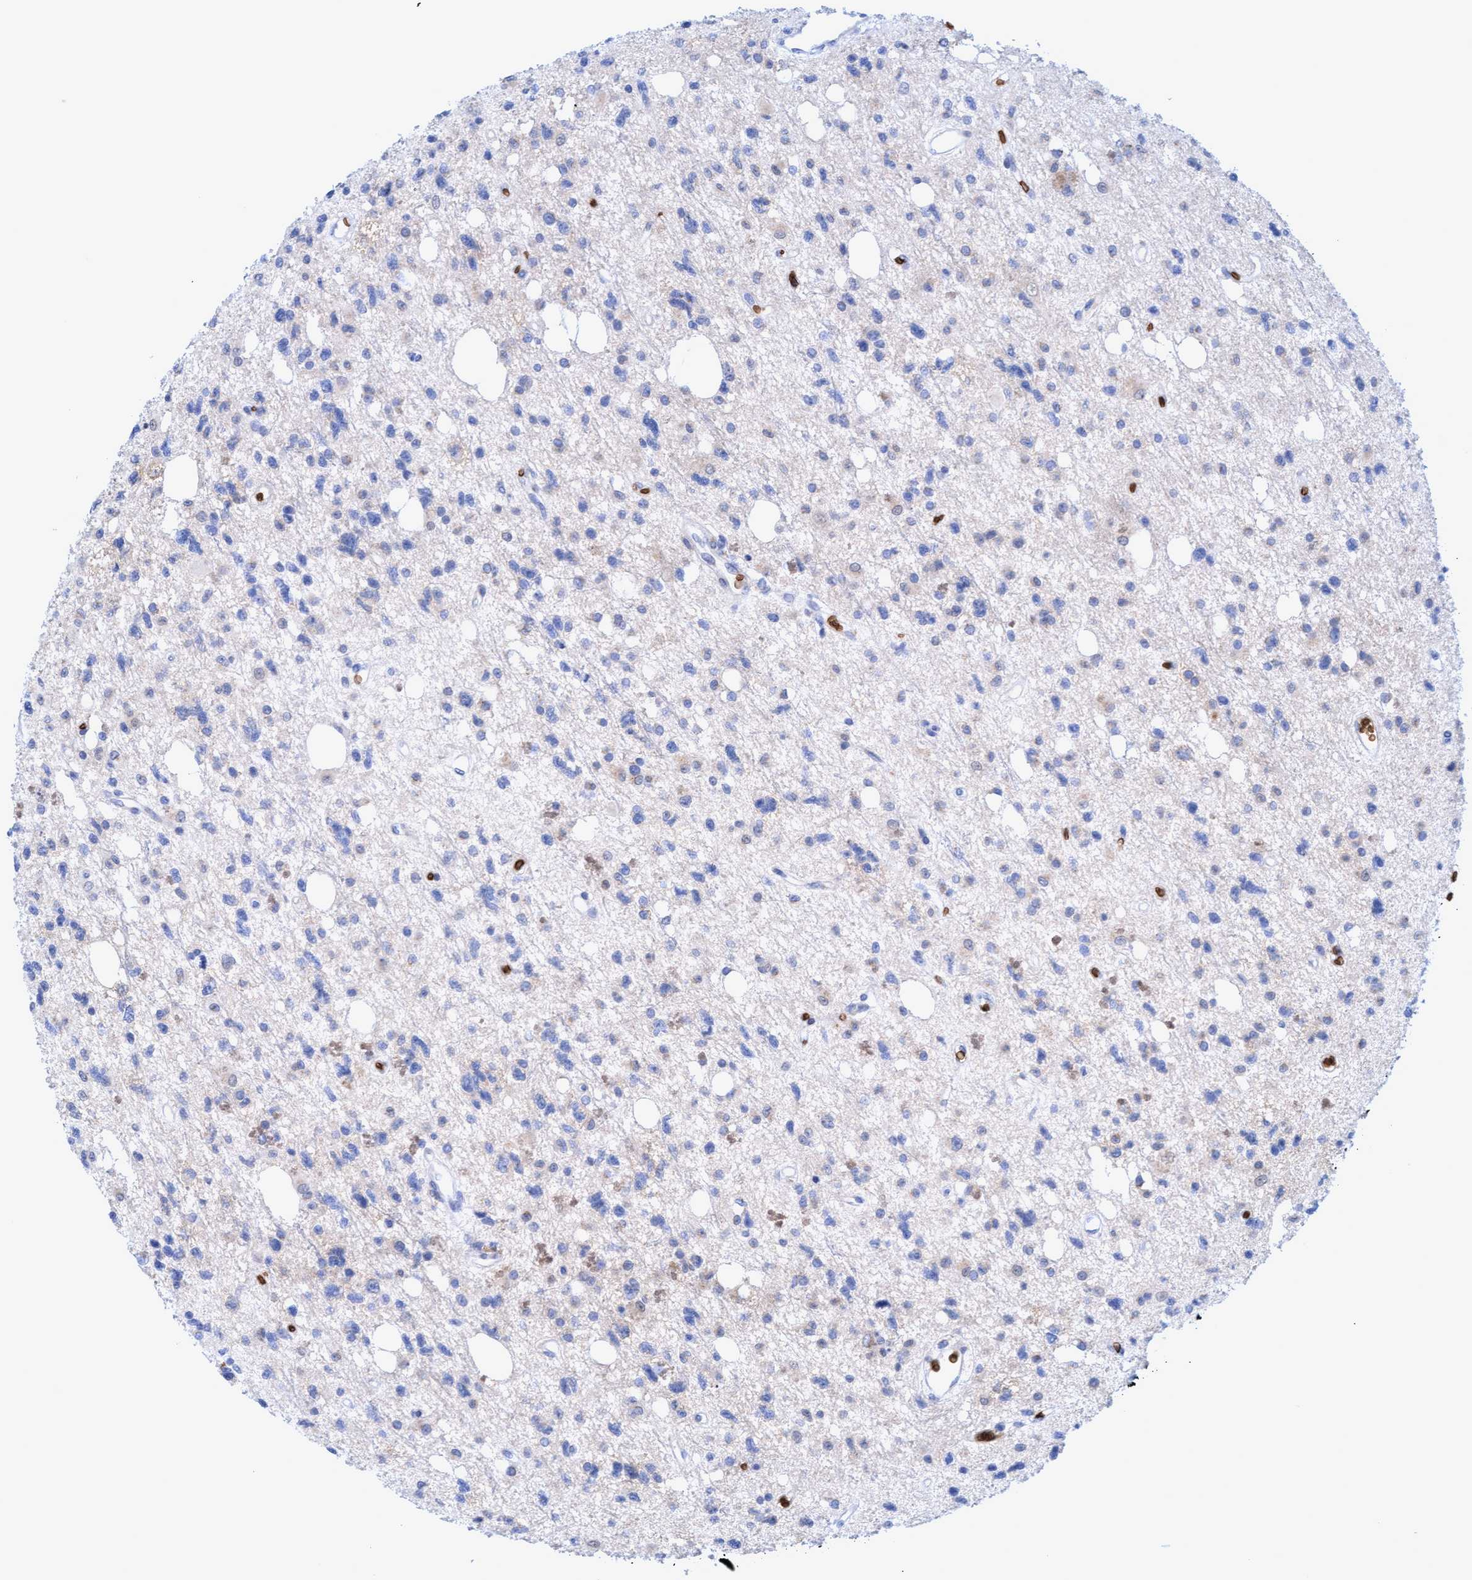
{"staining": {"intensity": "negative", "quantity": "none", "location": "none"}, "tissue": "glioma", "cell_type": "Tumor cells", "image_type": "cancer", "snomed": [{"axis": "morphology", "description": "Glioma, malignant, High grade"}, {"axis": "topography", "description": "Brain"}], "caption": "Histopathology image shows no significant protein expression in tumor cells of malignant glioma (high-grade).", "gene": "SPEM2", "patient": {"sex": "female", "age": 62}}